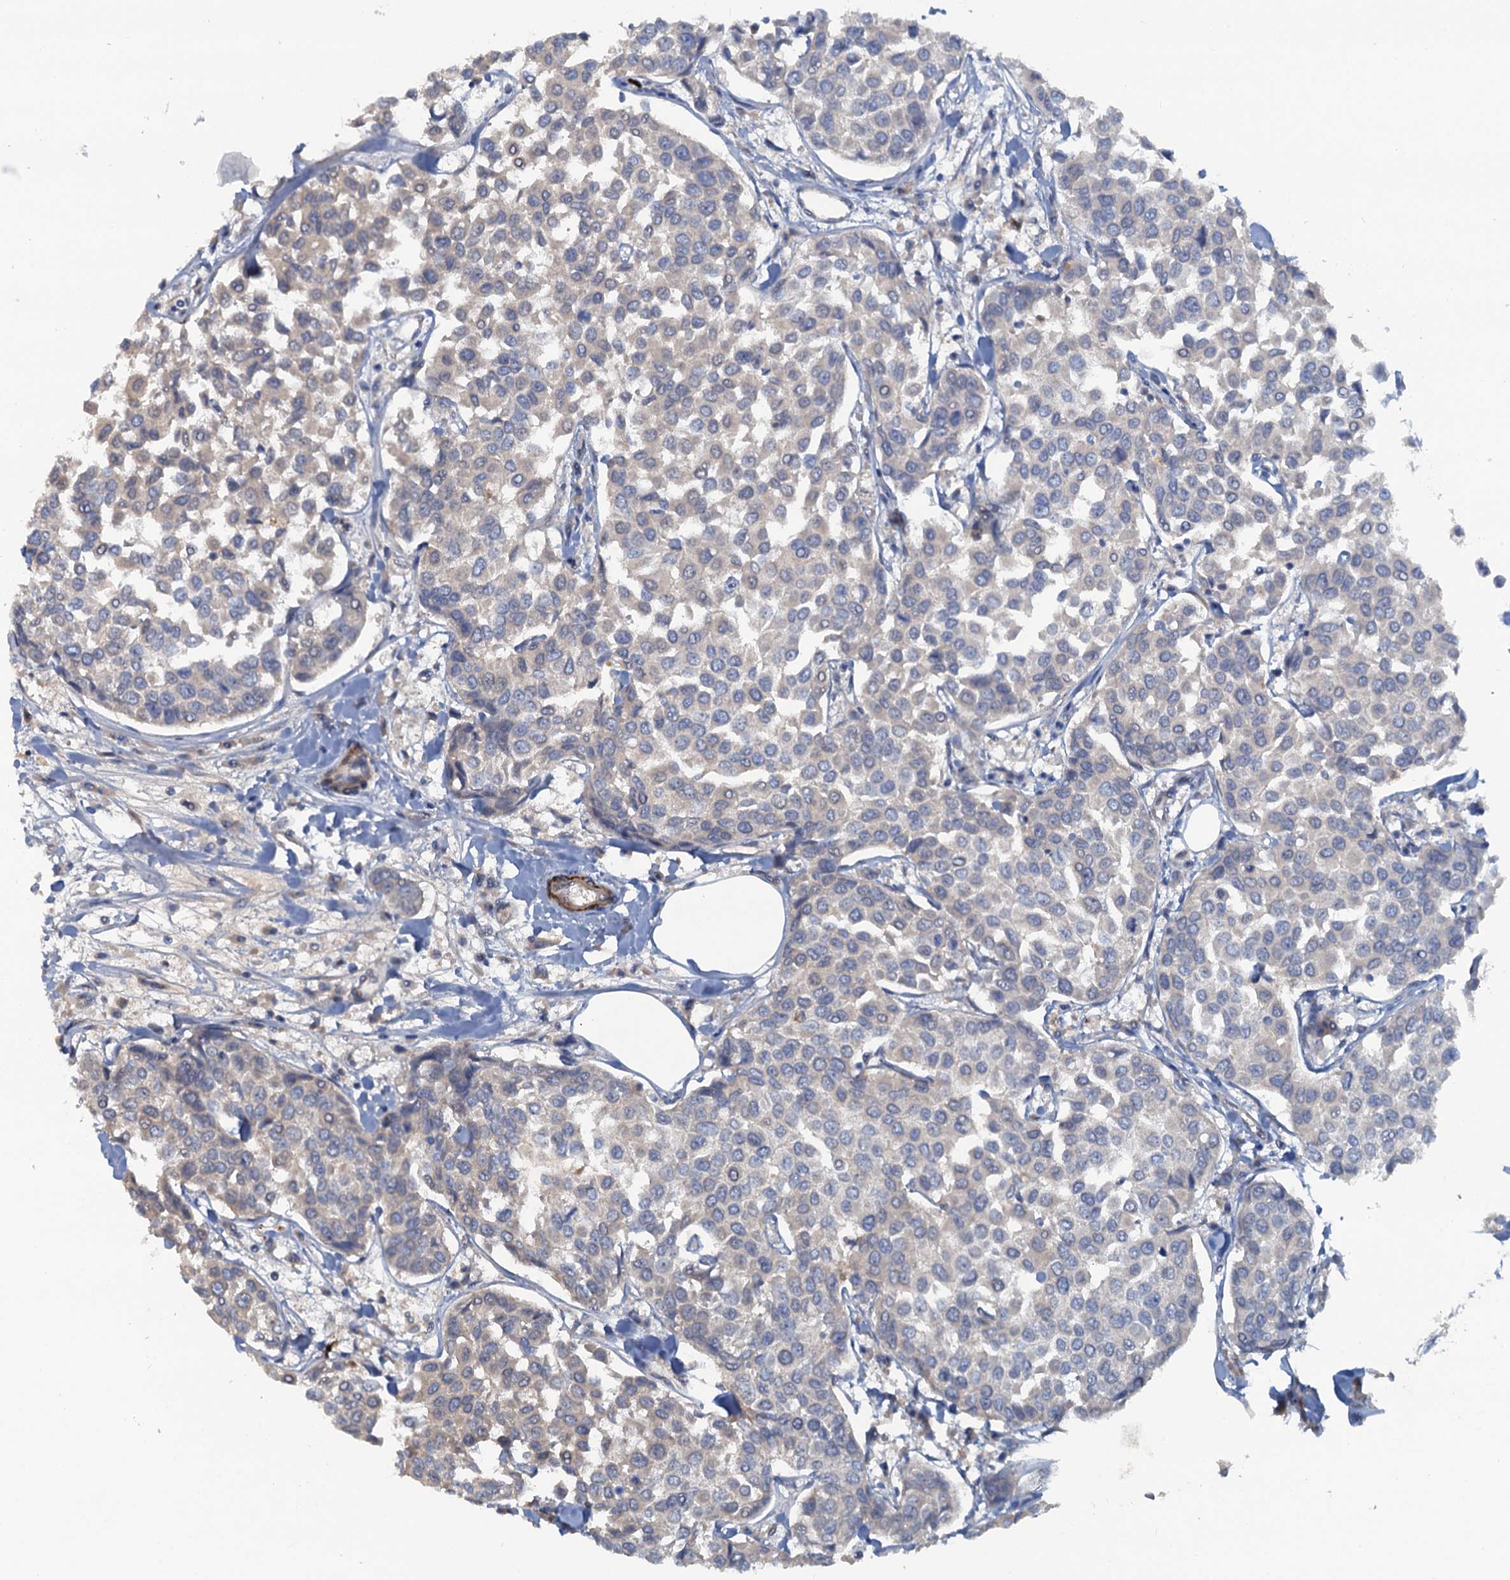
{"staining": {"intensity": "negative", "quantity": "none", "location": "none"}, "tissue": "breast cancer", "cell_type": "Tumor cells", "image_type": "cancer", "snomed": [{"axis": "morphology", "description": "Duct carcinoma"}, {"axis": "topography", "description": "Breast"}], "caption": "Protein analysis of breast infiltrating ductal carcinoma demonstrates no significant positivity in tumor cells.", "gene": "MYO16", "patient": {"sex": "female", "age": 55}}